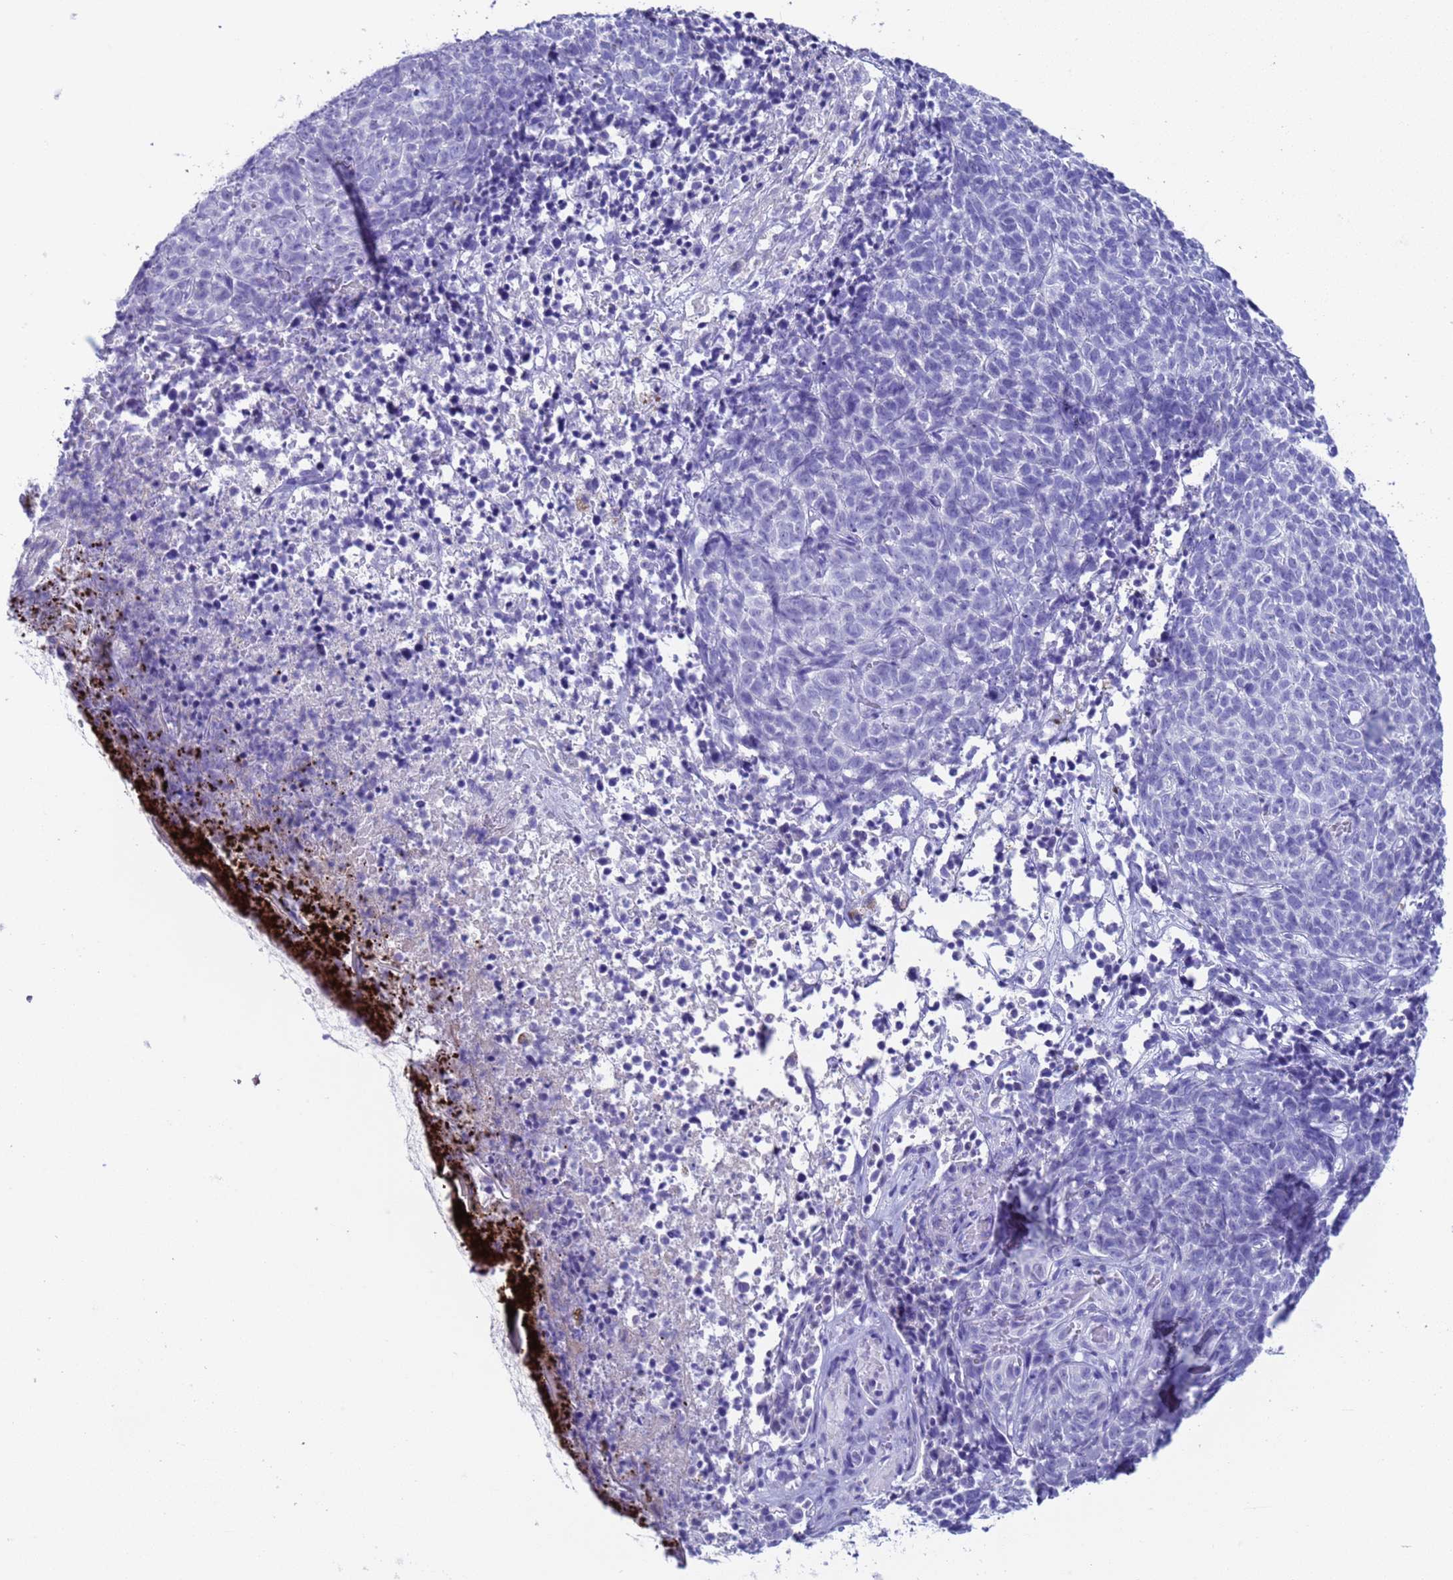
{"staining": {"intensity": "negative", "quantity": "none", "location": "none"}, "tissue": "skin cancer", "cell_type": "Tumor cells", "image_type": "cancer", "snomed": [{"axis": "morphology", "description": "Basal cell carcinoma"}, {"axis": "topography", "description": "Skin"}], "caption": "This histopathology image is of skin cancer (basal cell carcinoma) stained with IHC to label a protein in brown with the nuclei are counter-stained blue. There is no expression in tumor cells.", "gene": "CKM", "patient": {"sex": "female", "age": 84}}